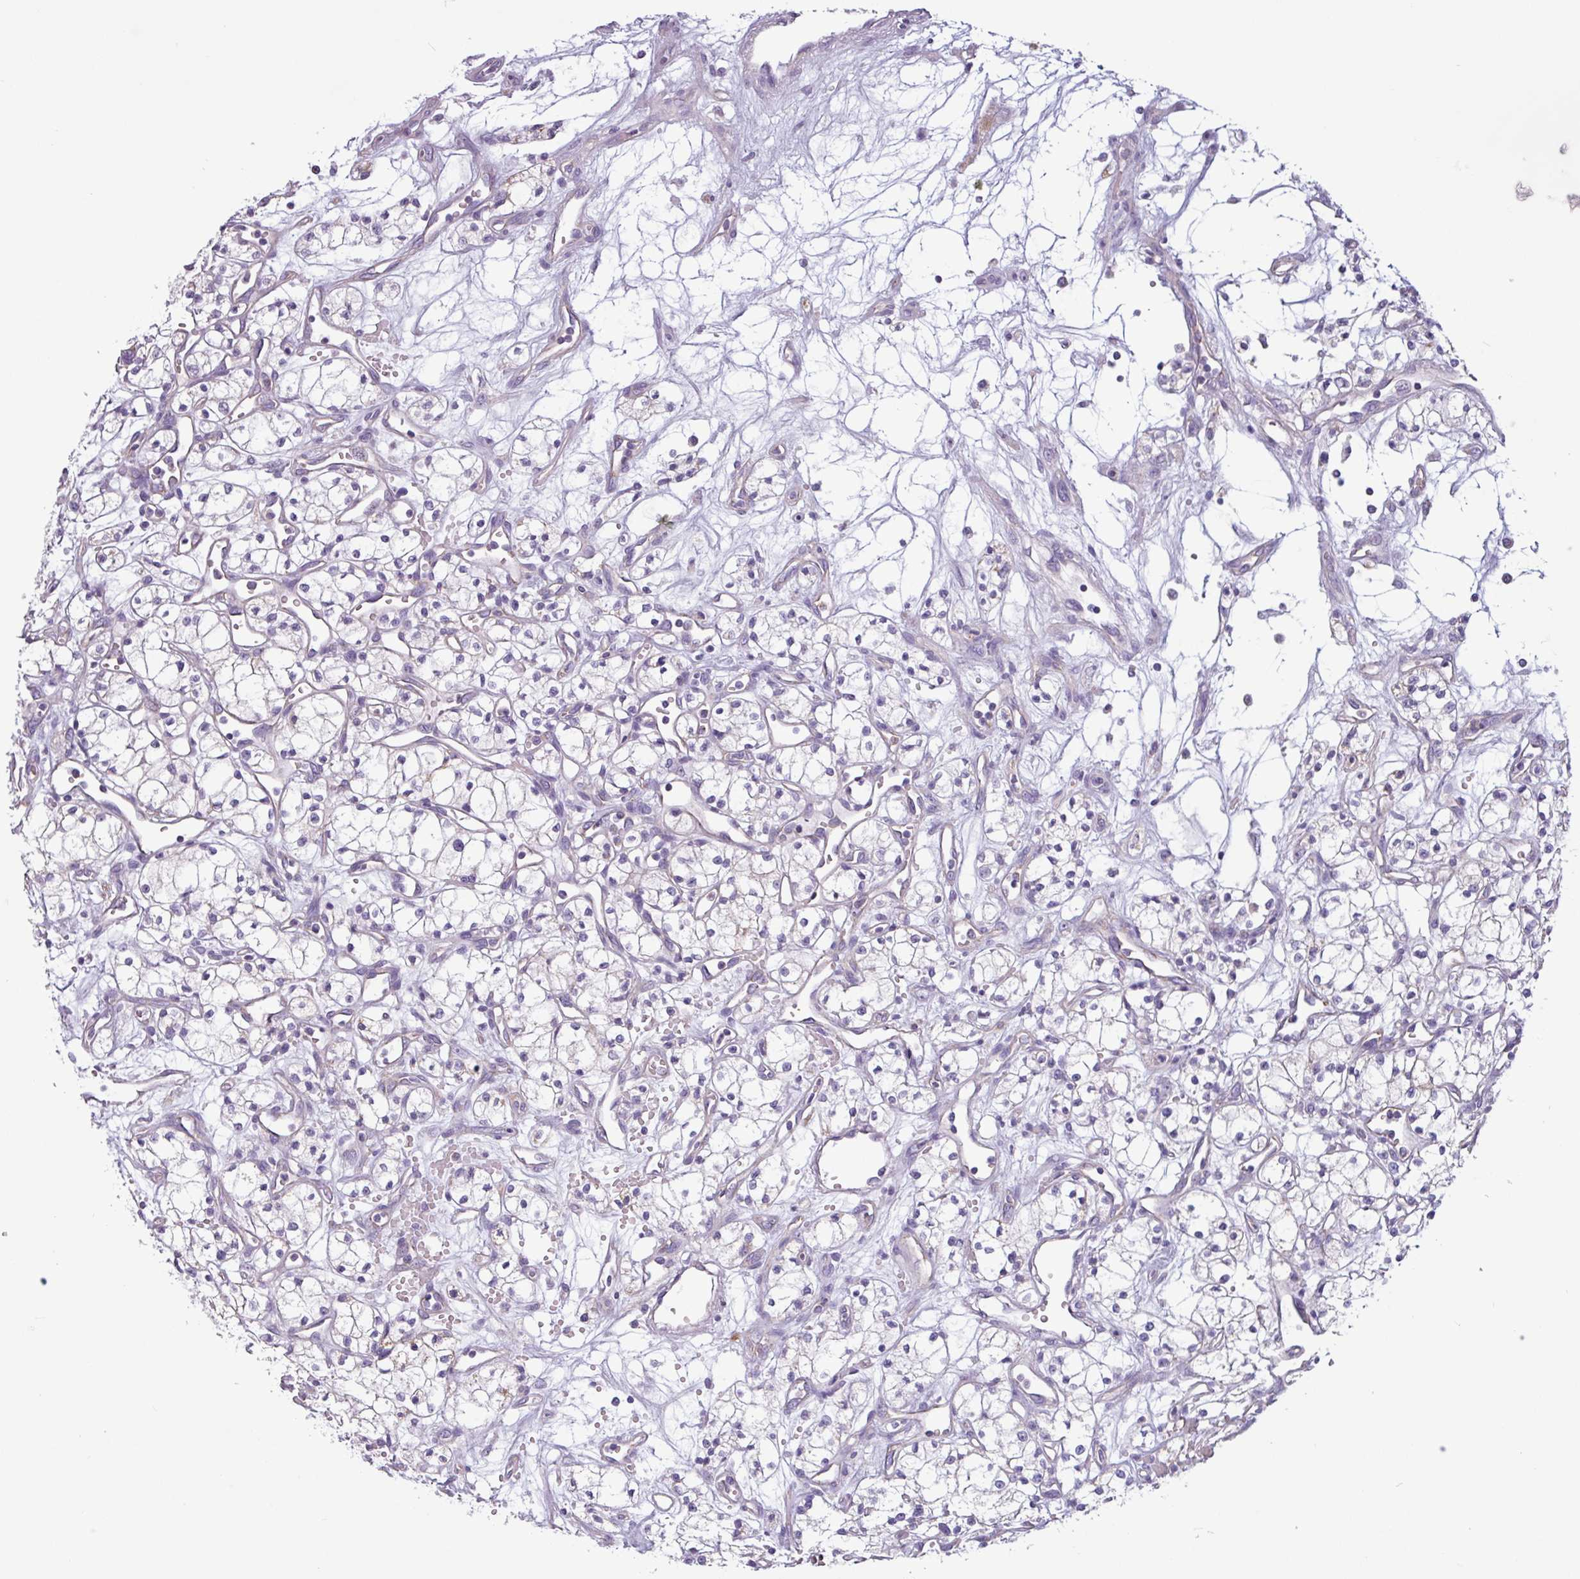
{"staining": {"intensity": "negative", "quantity": "none", "location": "none"}, "tissue": "renal cancer", "cell_type": "Tumor cells", "image_type": "cancer", "snomed": [{"axis": "morphology", "description": "Adenocarcinoma, NOS"}, {"axis": "topography", "description": "Kidney"}], "caption": "An image of human renal cancer (adenocarcinoma) is negative for staining in tumor cells.", "gene": "CAMK1", "patient": {"sex": "male", "age": 59}}